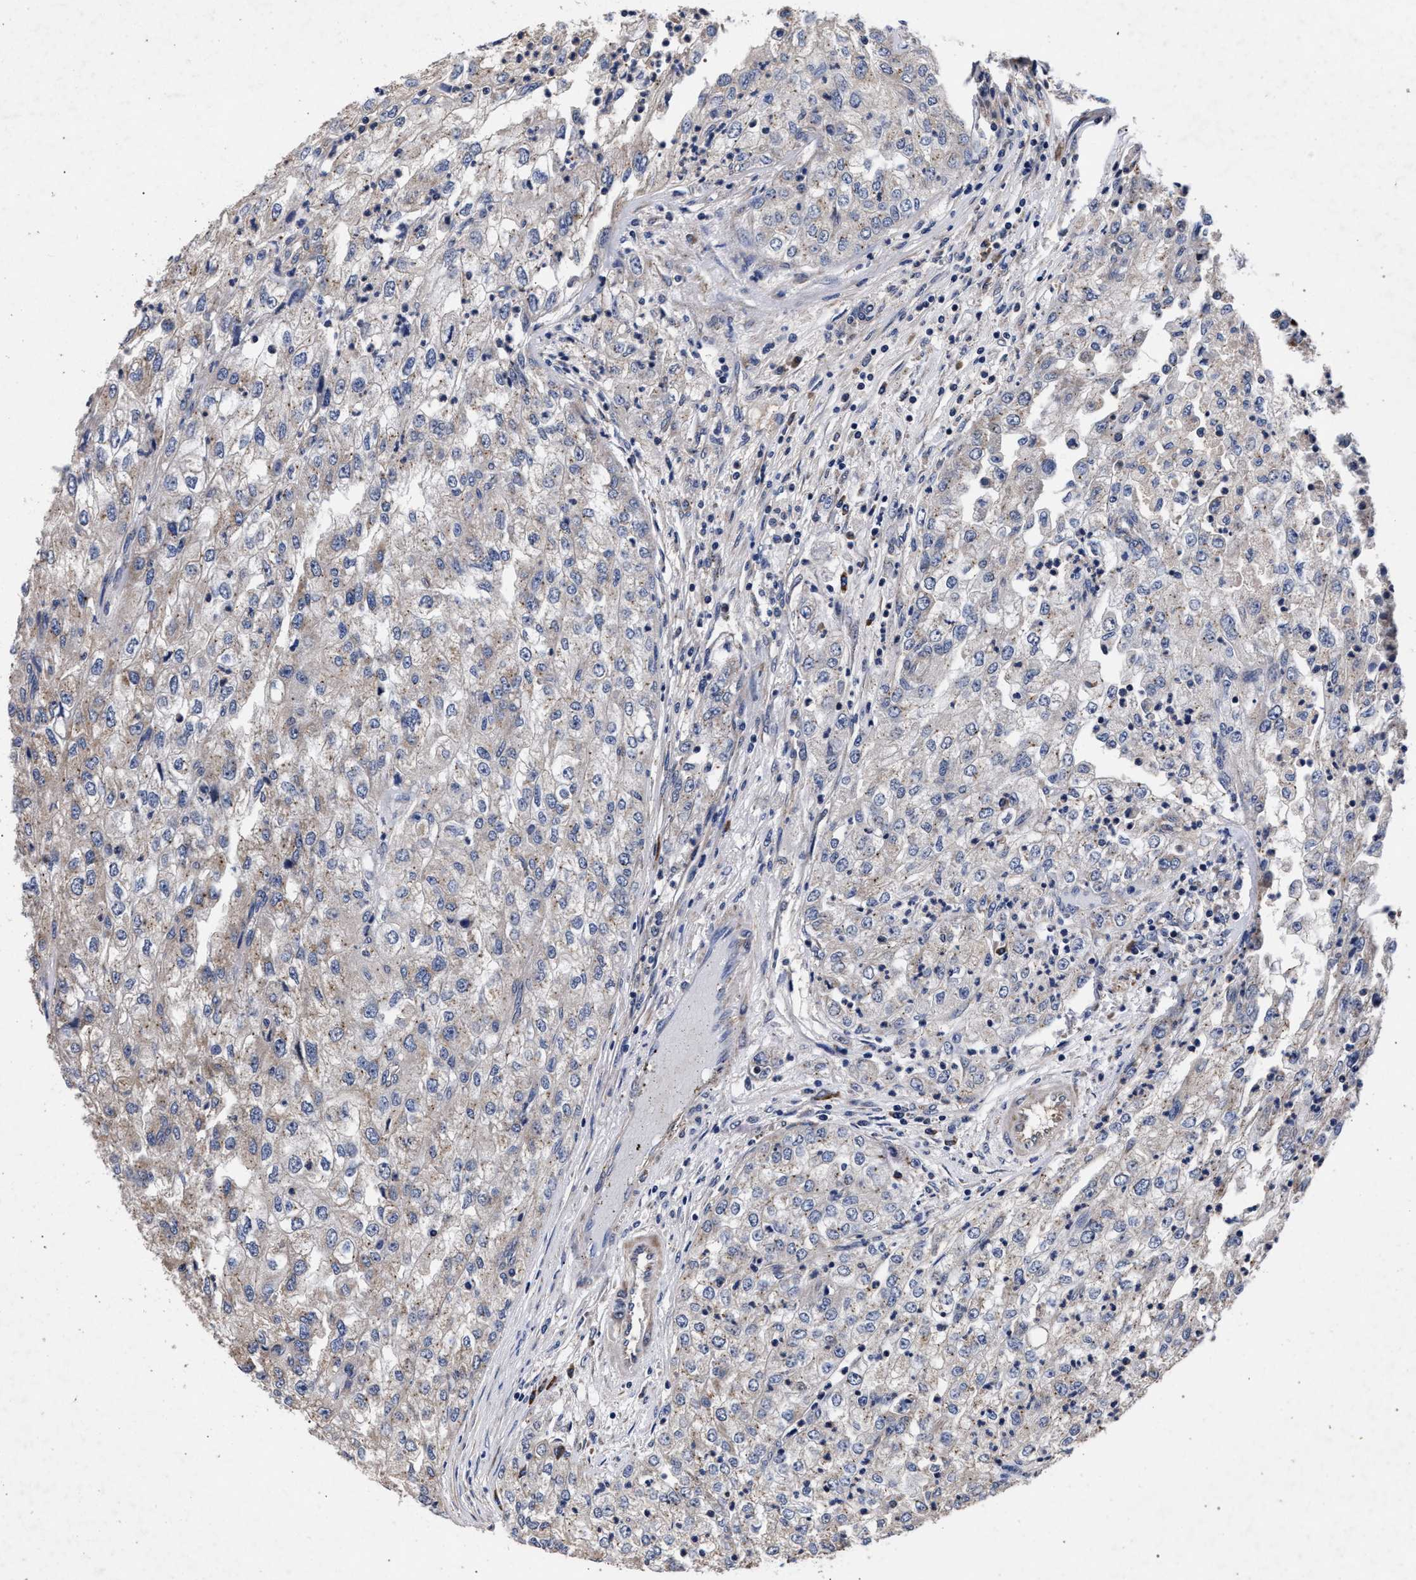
{"staining": {"intensity": "weak", "quantity": "<25%", "location": "cytoplasmic/membranous"}, "tissue": "renal cancer", "cell_type": "Tumor cells", "image_type": "cancer", "snomed": [{"axis": "morphology", "description": "Adenocarcinoma, NOS"}, {"axis": "topography", "description": "Kidney"}], "caption": "A photomicrograph of adenocarcinoma (renal) stained for a protein demonstrates no brown staining in tumor cells.", "gene": "CFAP95", "patient": {"sex": "female", "age": 54}}